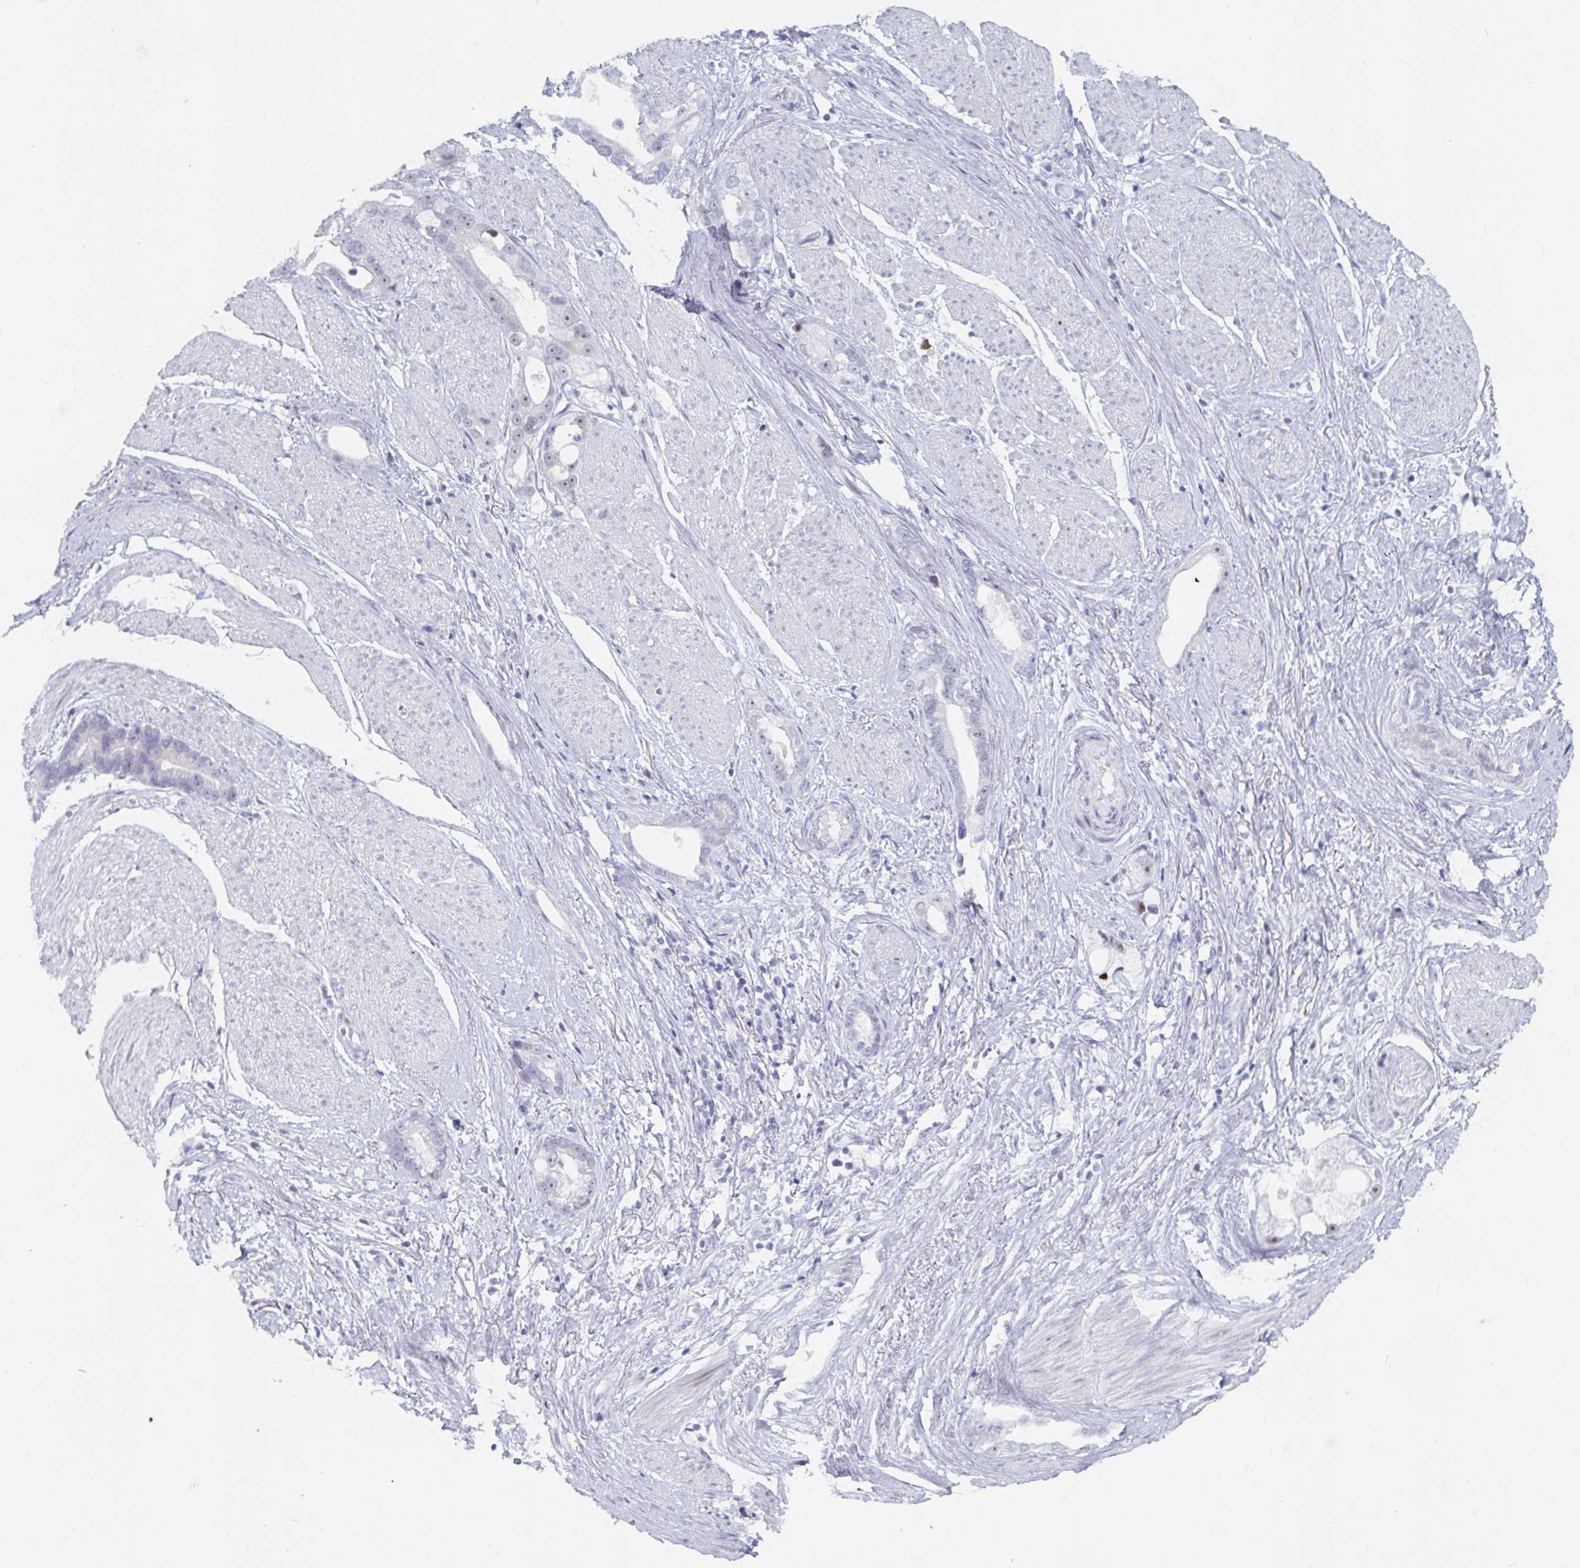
{"staining": {"intensity": "moderate", "quantity": "<25%", "location": "nuclear"}, "tissue": "stomach cancer", "cell_type": "Tumor cells", "image_type": "cancer", "snomed": [{"axis": "morphology", "description": "Adenocarcinoma, NOS"}, {"axis": "topography", "description": "Stomach"}], "caption": "Human adenocarcinoma (stomach) stained for a protein (brown) exhibits moderate nuclear positive expression in approximately <25% of tumor cells.", "gene": "NR1H2", "patient": {"sex": "male", "age": 55}}